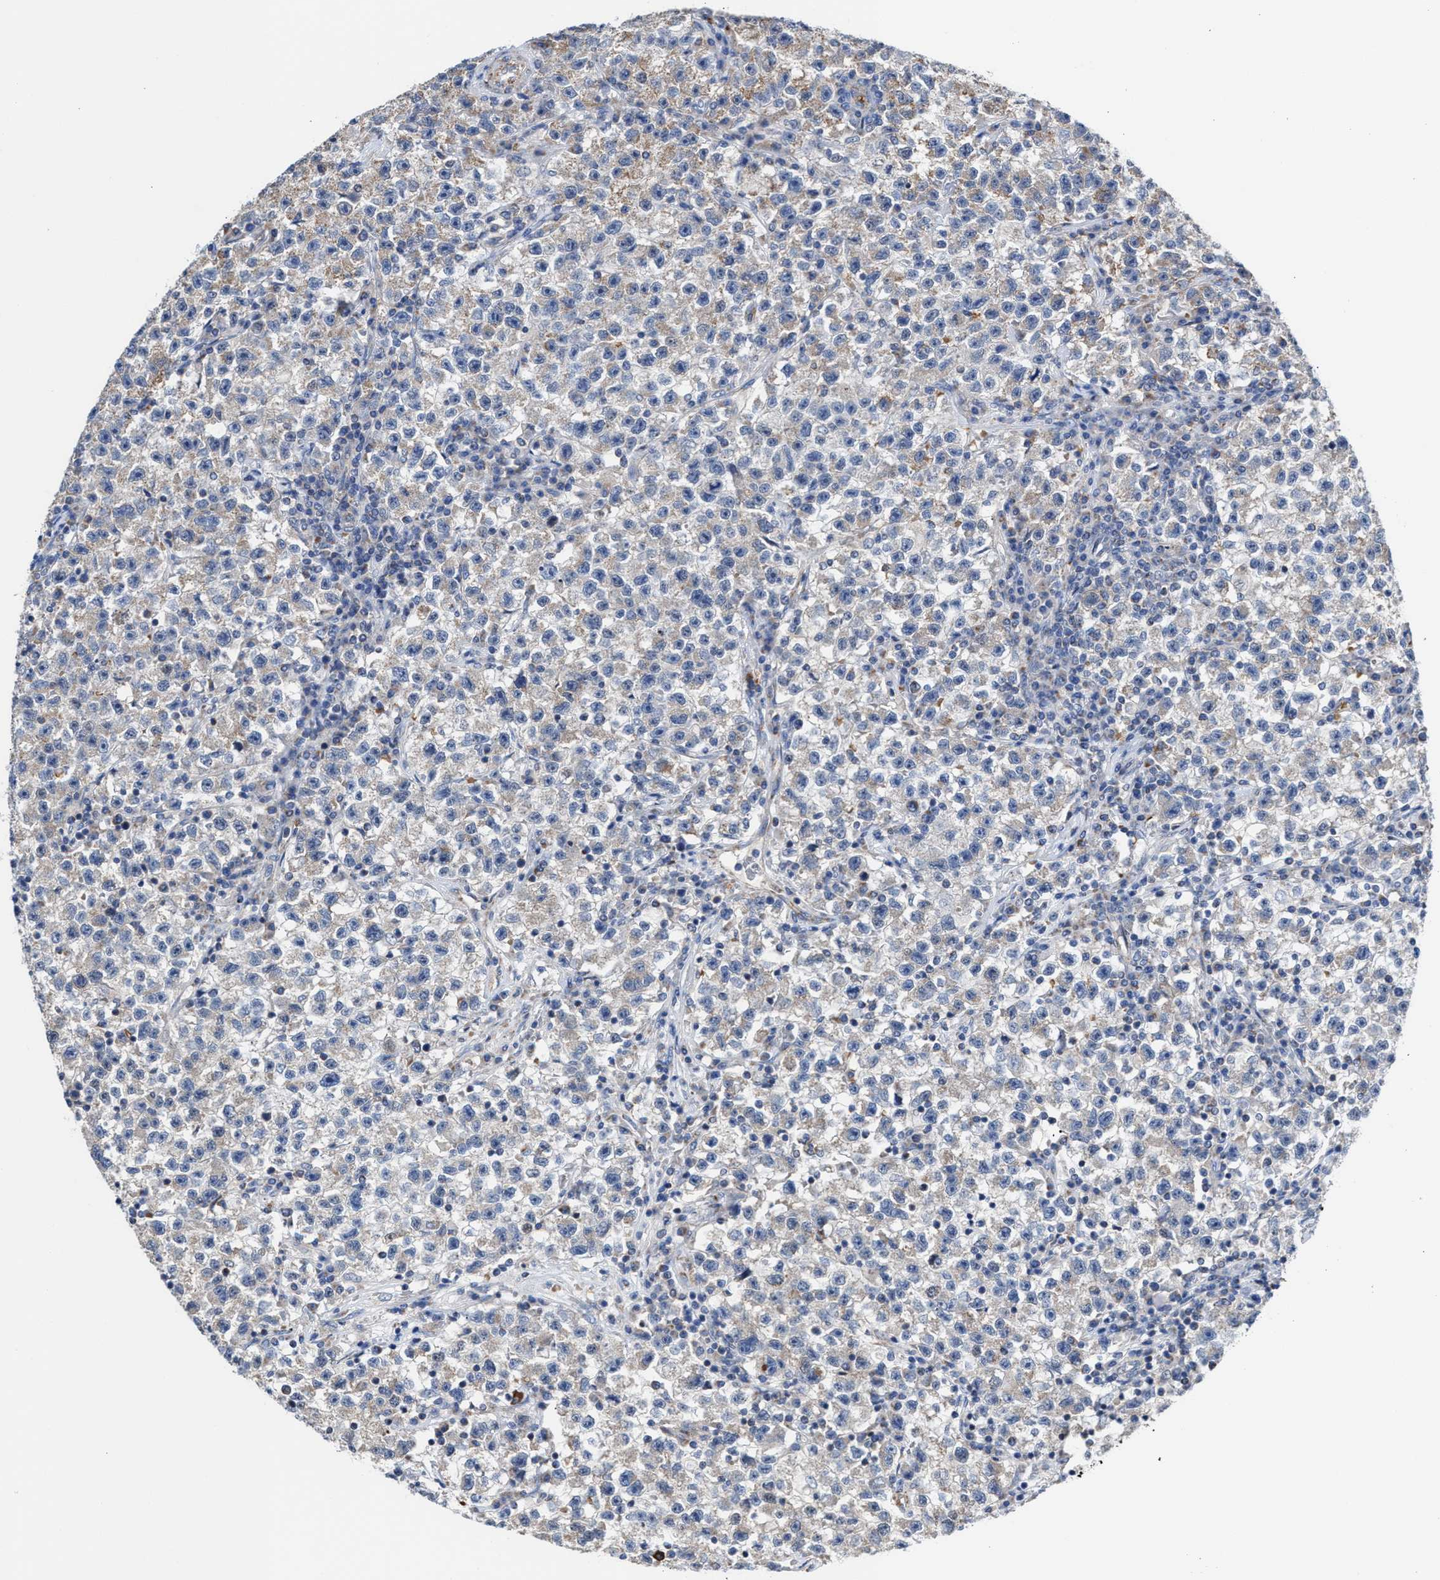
{"staining": {"intensity": "weak", "quantity": "25%-75%", "location": "cytoplasmic/membranous"}, "tissue": "testis cancer", "cell_type": "Tumor cells", "image_type": "cancer", "snomed": [{"axis": "morphology", "description": "Seminoma, NOS"}, {"axis": "topography", "description": "Testis"}], "caption": "The histopathology image reveals a brown stain indicating the presence of a protein in the cytoplasmic/membranous of tumor cells in testis seminoma.", "gene": "MECR", "patient": {"sex": "male", "age": 22}}